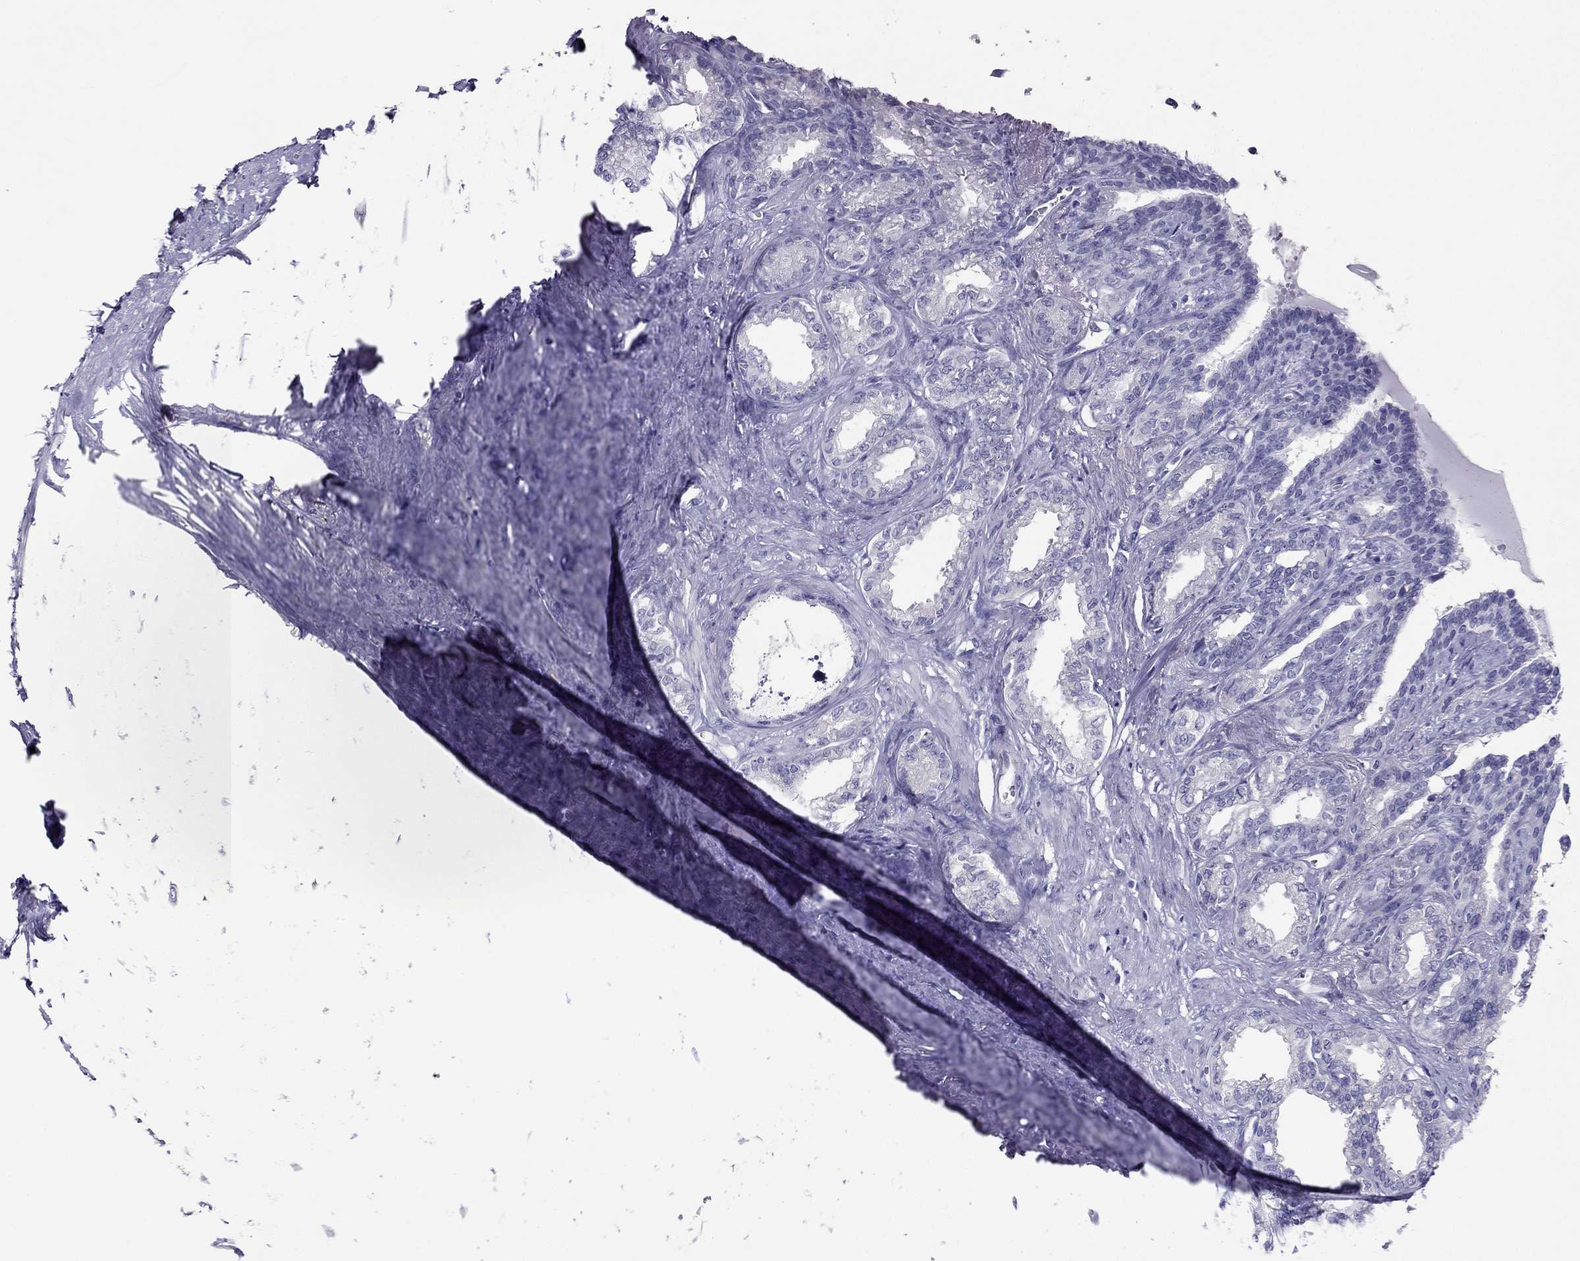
{"staining": {"intensity": "negative", "quantity": "none", "location": "none"}, "tissue": "seminal vesicle", "cell_type": "Glandular cells", "image_type": "normal", "snomed": [{"axis": "morphology", "description": "Normal tissue, NOS"}, {"axis": "morphology", "description": "Urothelial carcinoma, NOS"}, {"axis": "topography", "description": "Urinary bladder"}, {"axis": "topography", "description": "Seminal veicle"}], "caption": "Human seminal vesicle stained for a protein using immunohistochemistry displays no positivity in glandular cells.", "gene": "PDE6A", "patient": {"sex": "male", "age": 76}}